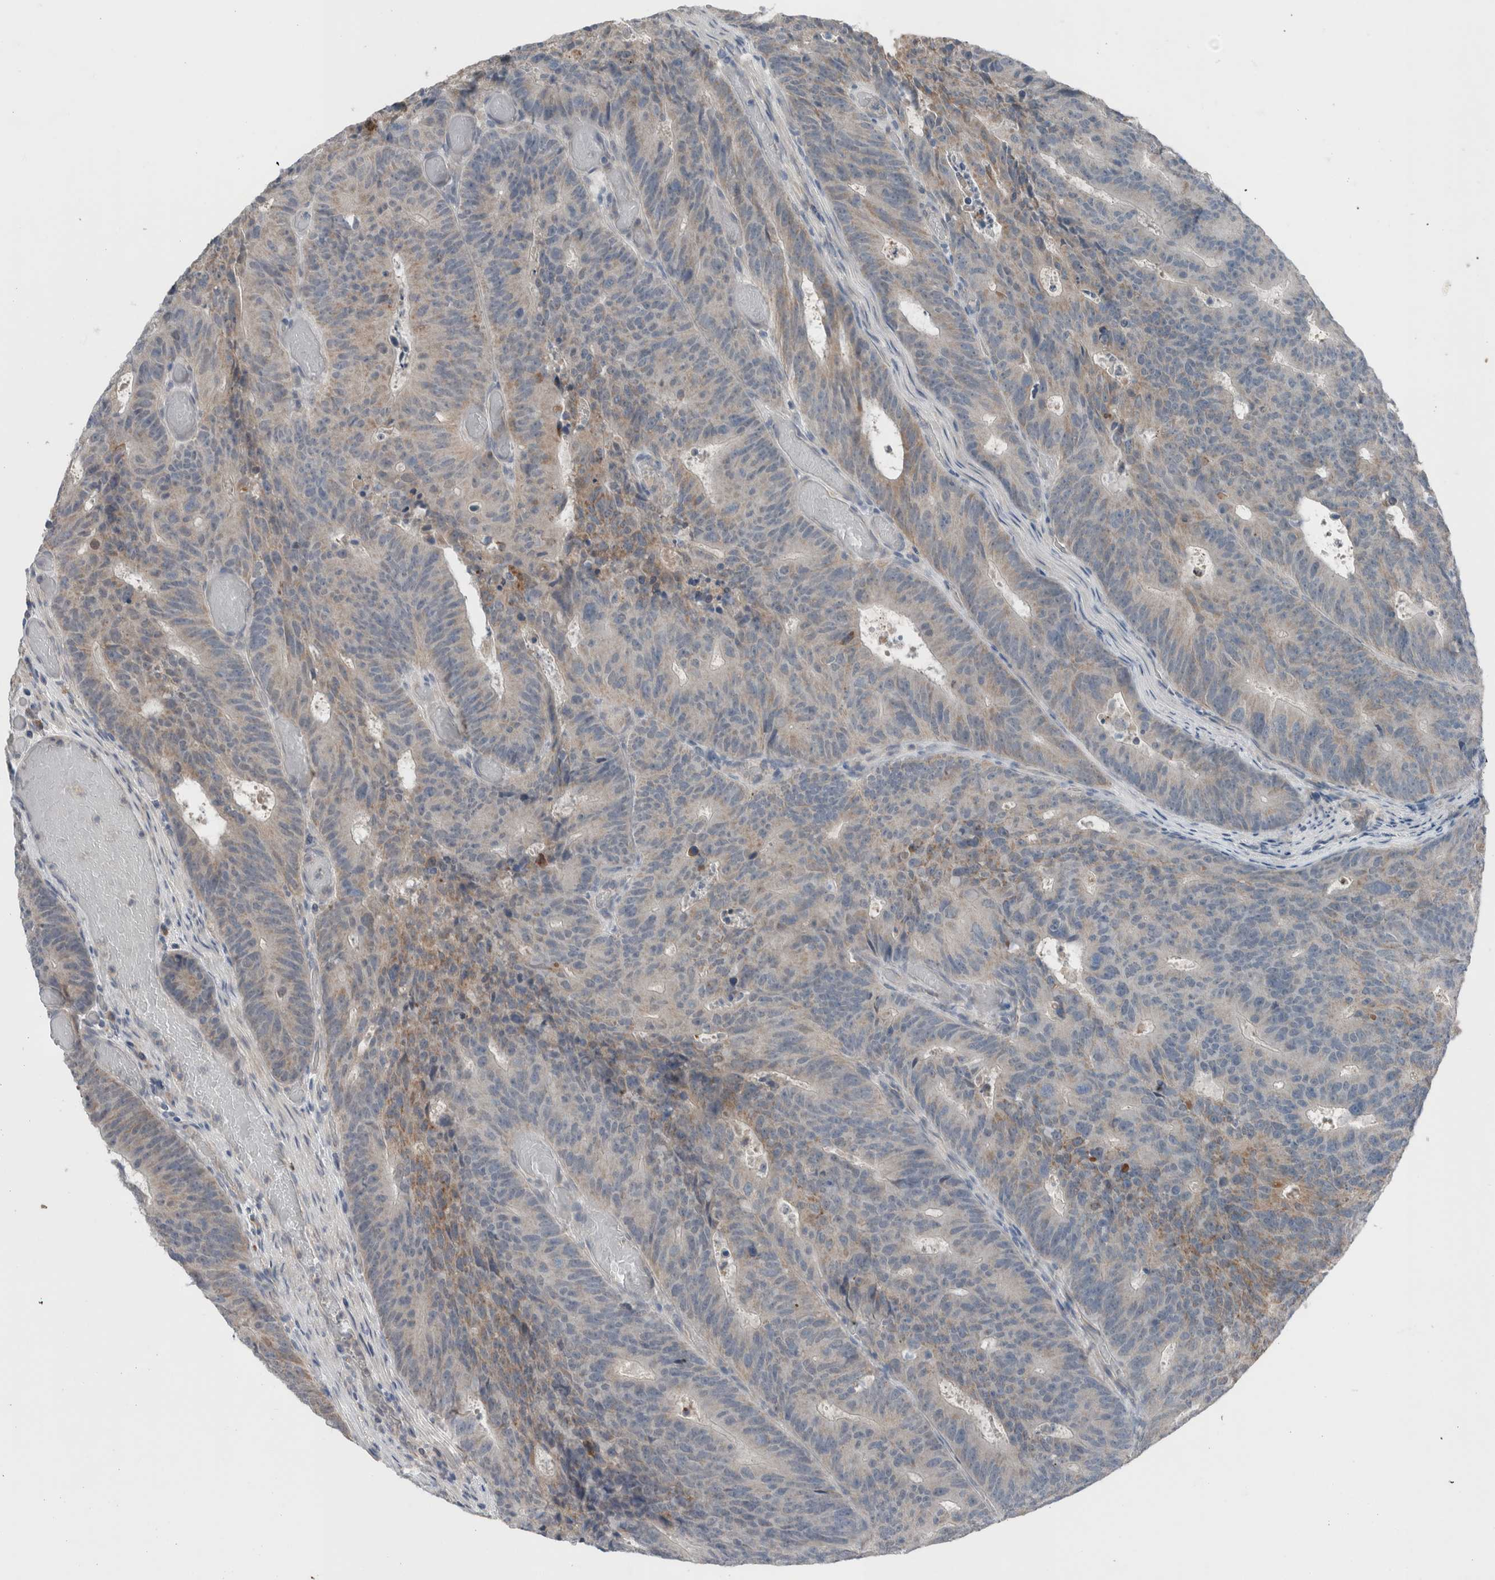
{"staining": {"intensity": "moderate", "quantity": "<25%", "location": "cytoplasmic/membranous"}, "tissue": "colorectal cancer", "cell_type": "Tumor cells", "image_type": "cancer", "snomed": [{"axis": "morphology", "description": "Adenocarcinoma, NOS"}, {"axis": "topography", "description": "Colon"}], "caption": "Moderate cytoplasmic/membranous expression for a protein is seen in approximately <25% of tumor cells of adenocarcinoma (colorectal) using IHC.", "gene": "CRNN", "patient": {"sex": "male", "age": 87}}